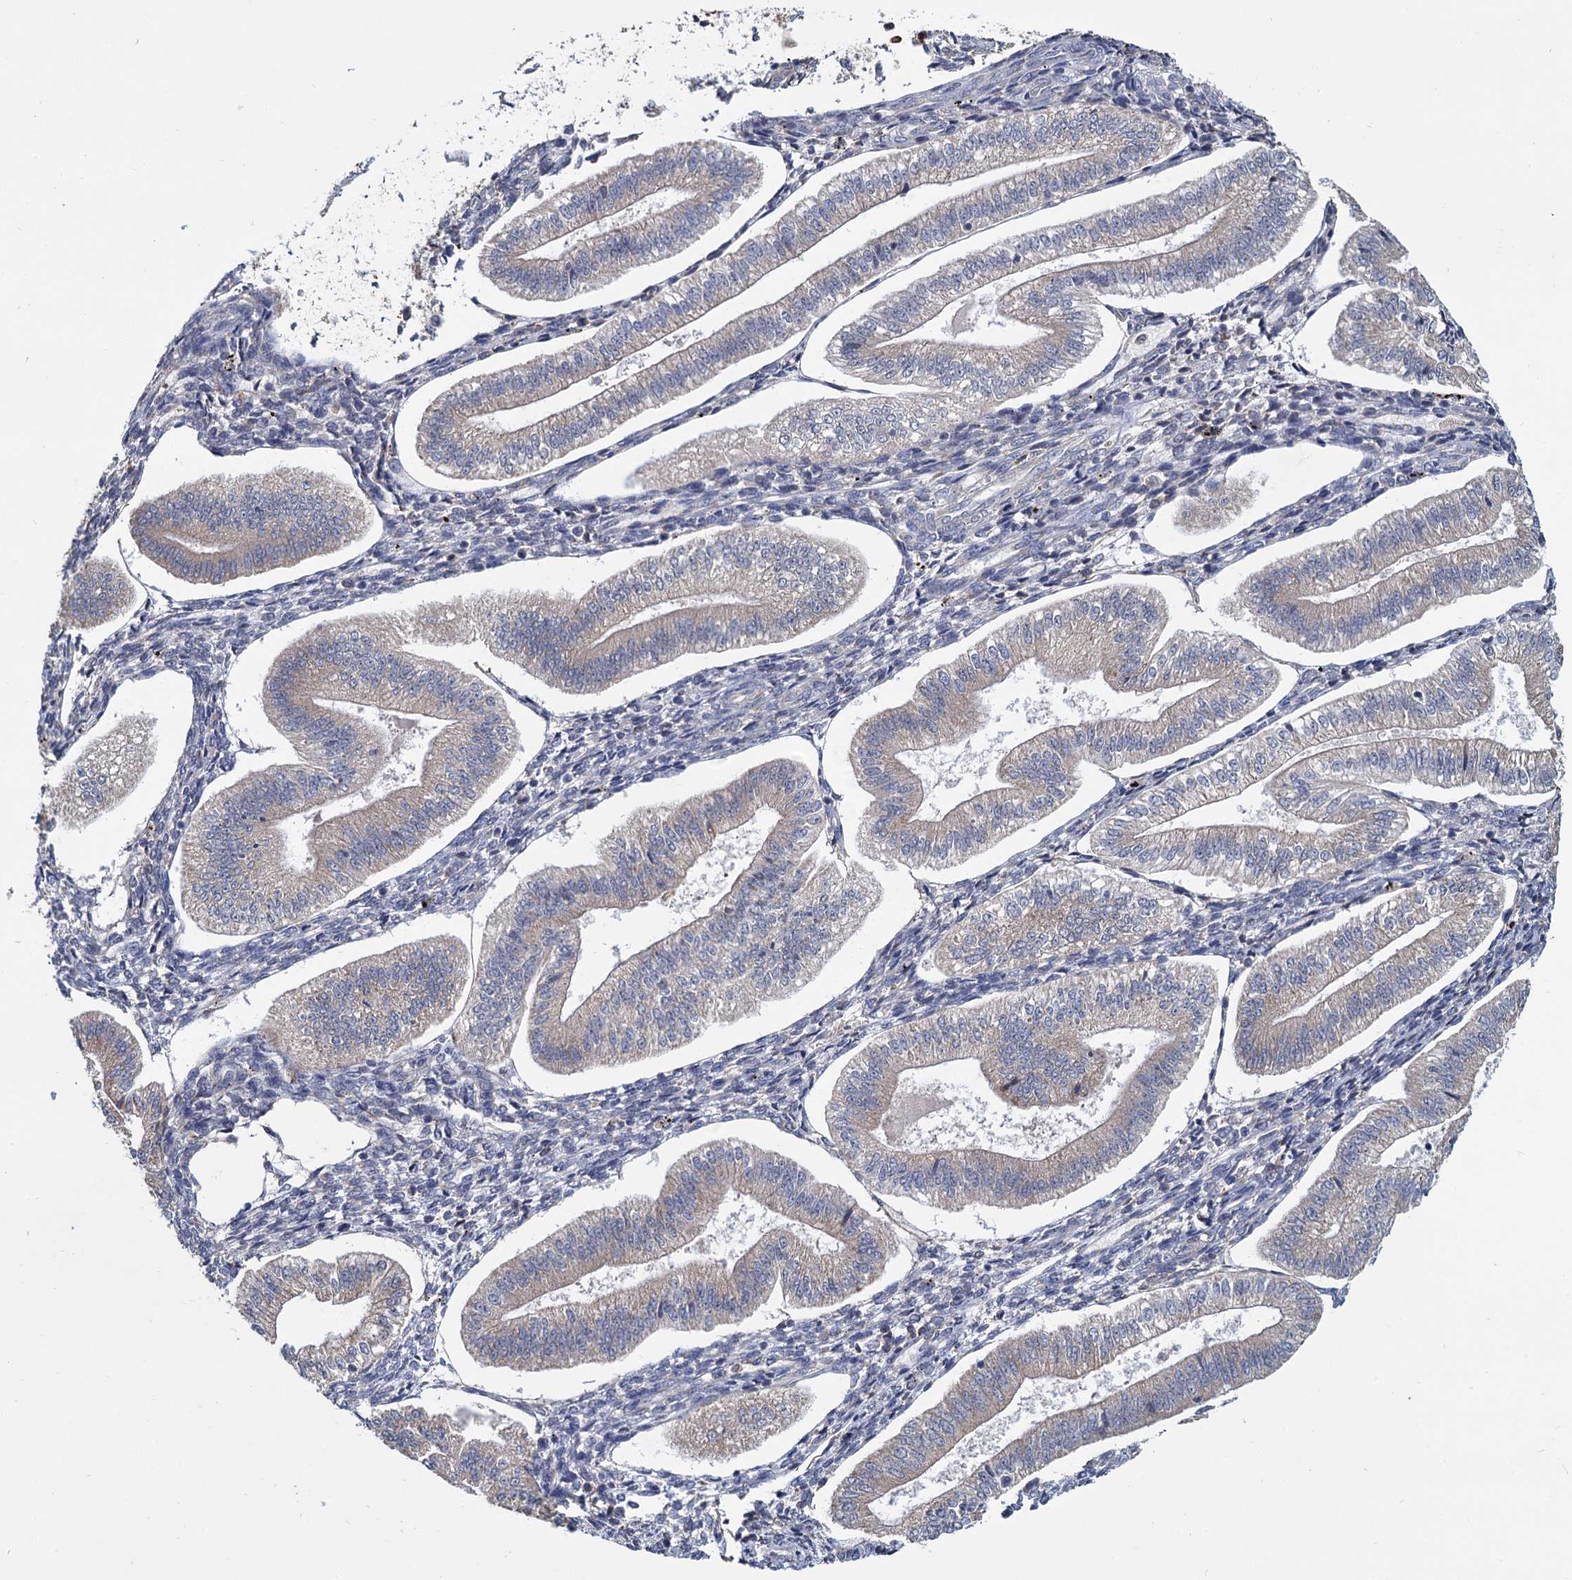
{"staining": {"intensity": "weak", "quantity": "<25%", "location": "cytoplasmic/membranous"}, "tissue": "endometrium", "cell_type": "Cells in endometrial stroma", "image_type": "normal", "snomed": [{"axis": "morphology", "description": "Normal tissue, NOS"}, {"axis": "topography", "description": "Endometrium"}], "caption": "The photomicrograph displays no staining of cells in endometrial stroma in benign endometrium.", "gene": "LRRC51", "patient": {"sex": "female", "age": 34}}